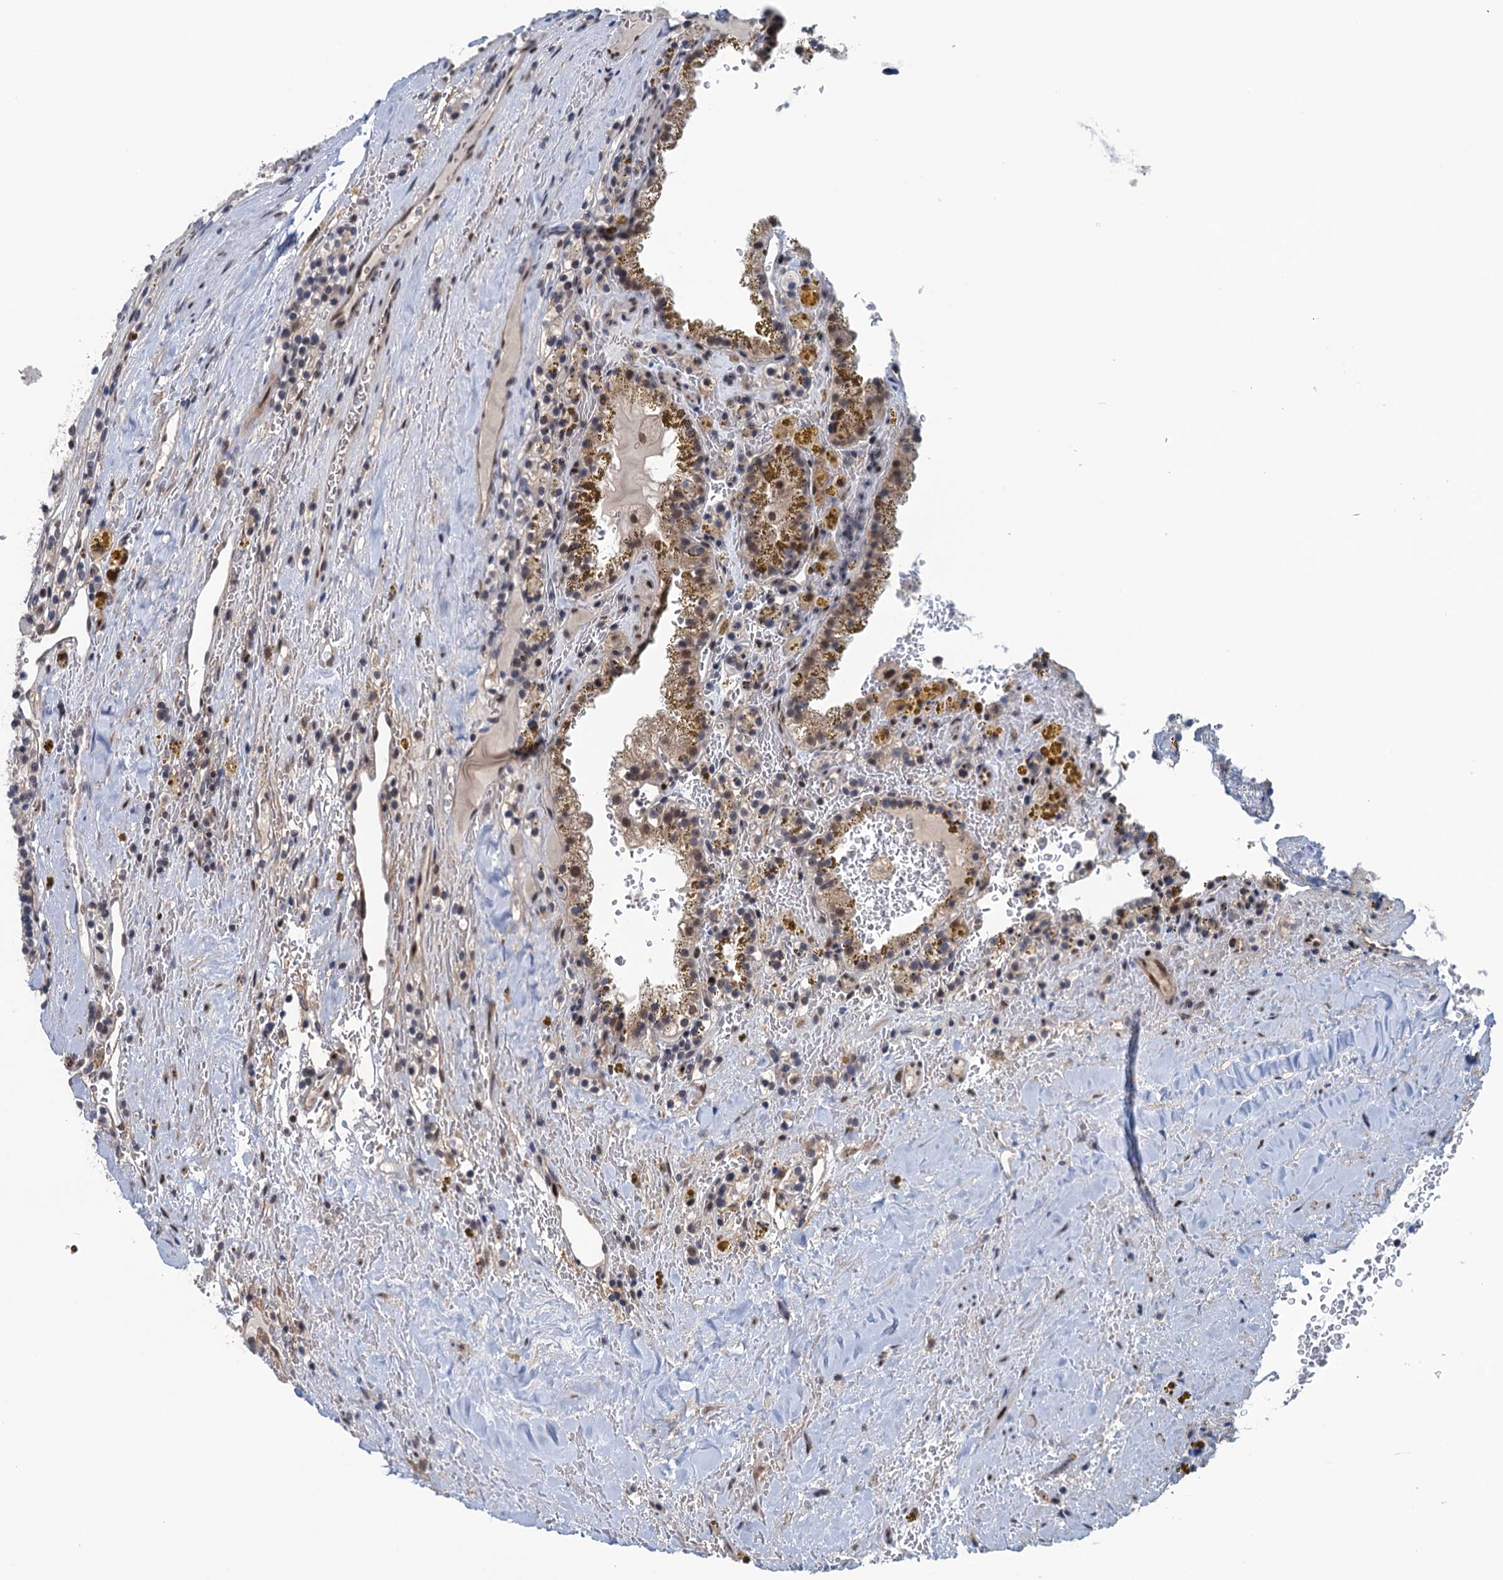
{"staining": {"intensity": "moderate", "quantity": ">75%", "location": "nuclear"}, "tissue": "renal cancer", "cell_type": "Tumor cells", "image_type": "cancer", "snomed": [{"axis": "morphology", "description": "Adenocarcinoma, NOS"}, {"axis": "topography", "description": "Kidney"}], "caption": "Human renal cancer stained with a brown dye displays moderate nuclear positive staining in about >75% of tumor cells.", "gene": "SAE1", "patient": {"sex": "female", "age": 56}}